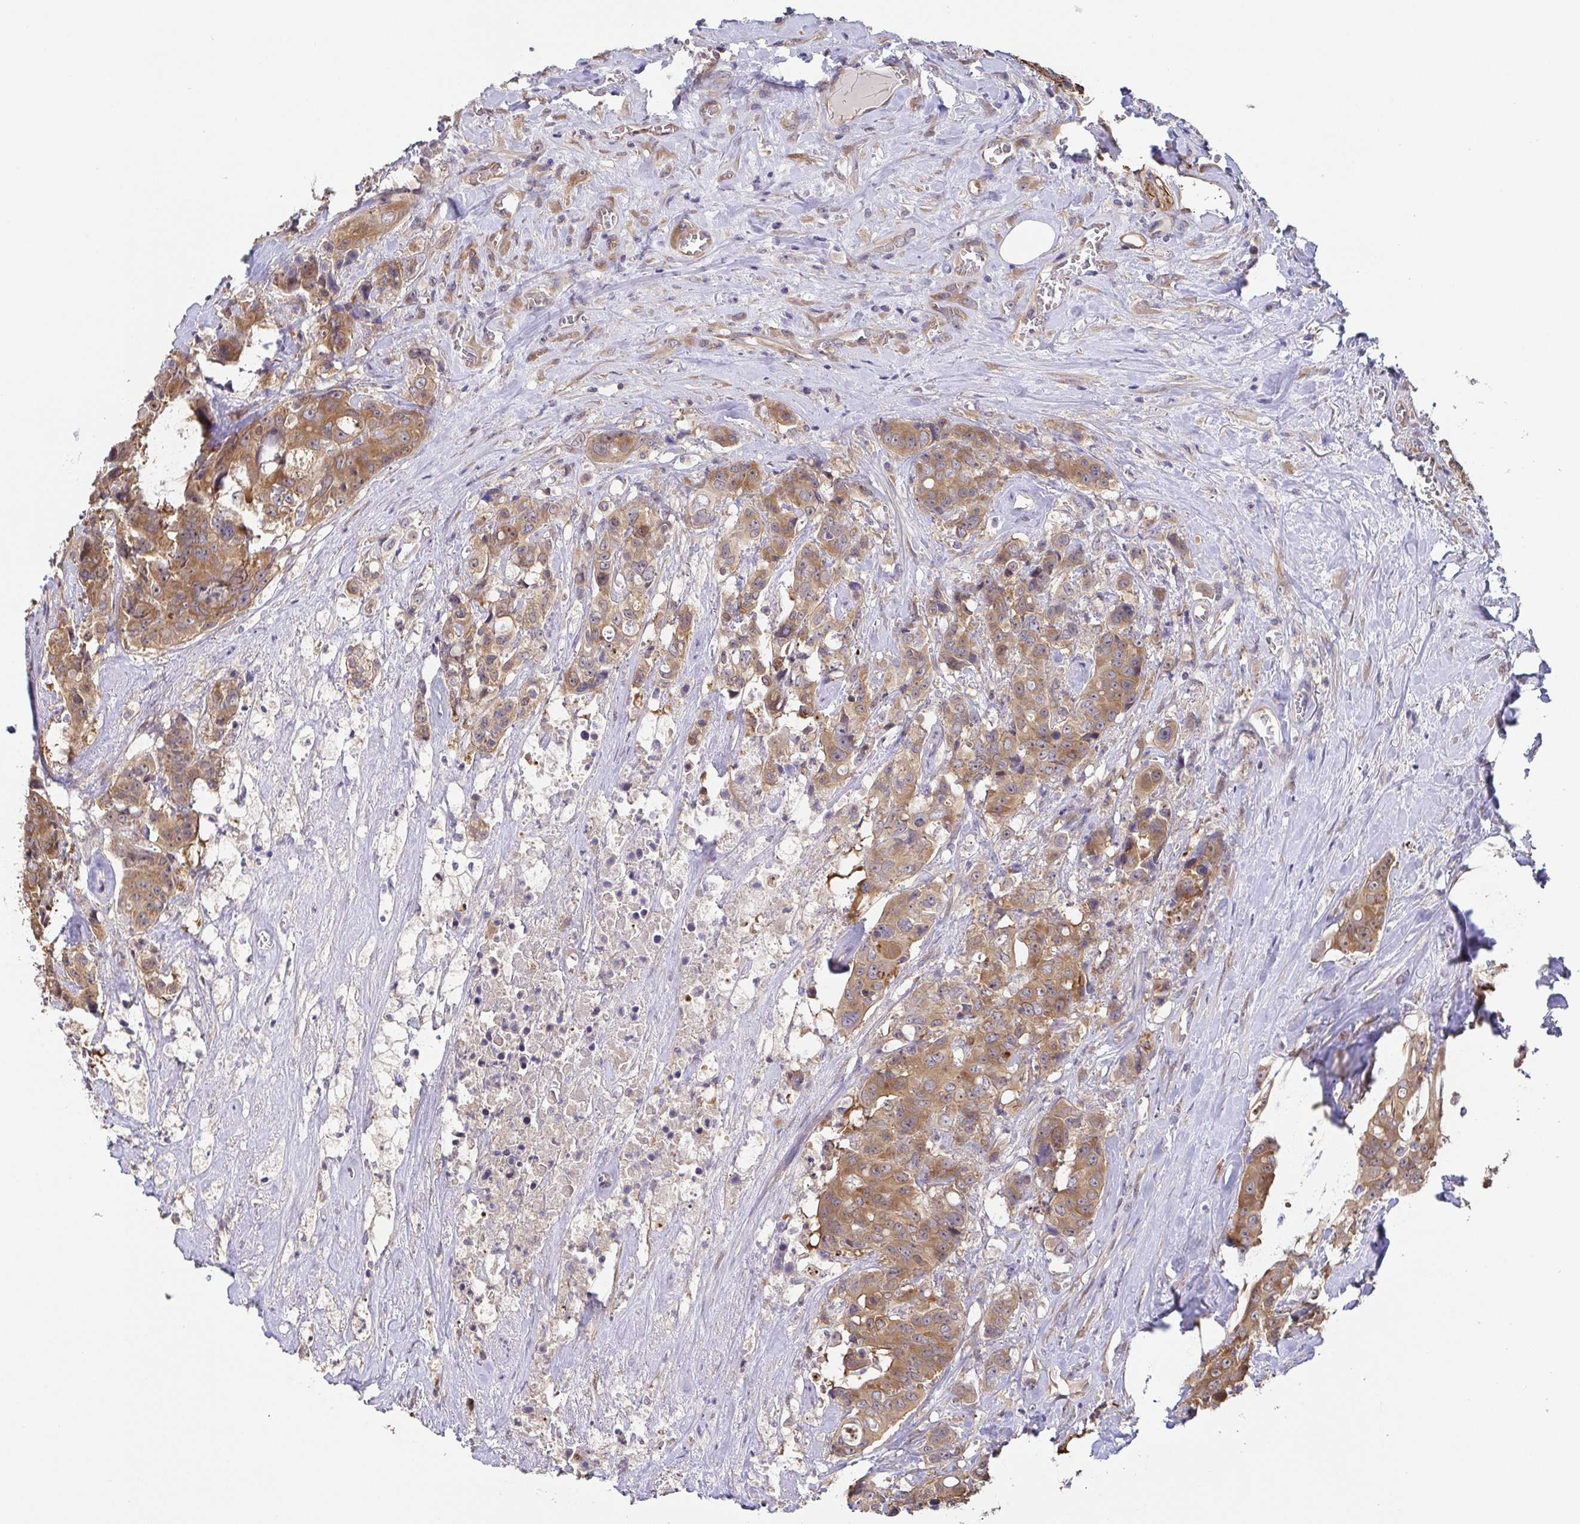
{"staining": {"intensity": "moderate", "quantity": ">75%", "location": "cytoplasmic/membranous"}, "tissue": "colorectal cancer", "cell_type": "Tumor cells", "image_type": "cancer", "snomed": [{"axis": "morphology", "description": "Adenocarcinoma, NOS"}, {"axis": "topography", "description": "Rectum"}], "caption": "Protein analysis of colorectal cancer tissue demonstrates moderate cytoplasmic/membranous positivity in about >75% of tumor cells.", "gene": "EIF3D", "patient": {"sex": "female", "age": 62}}